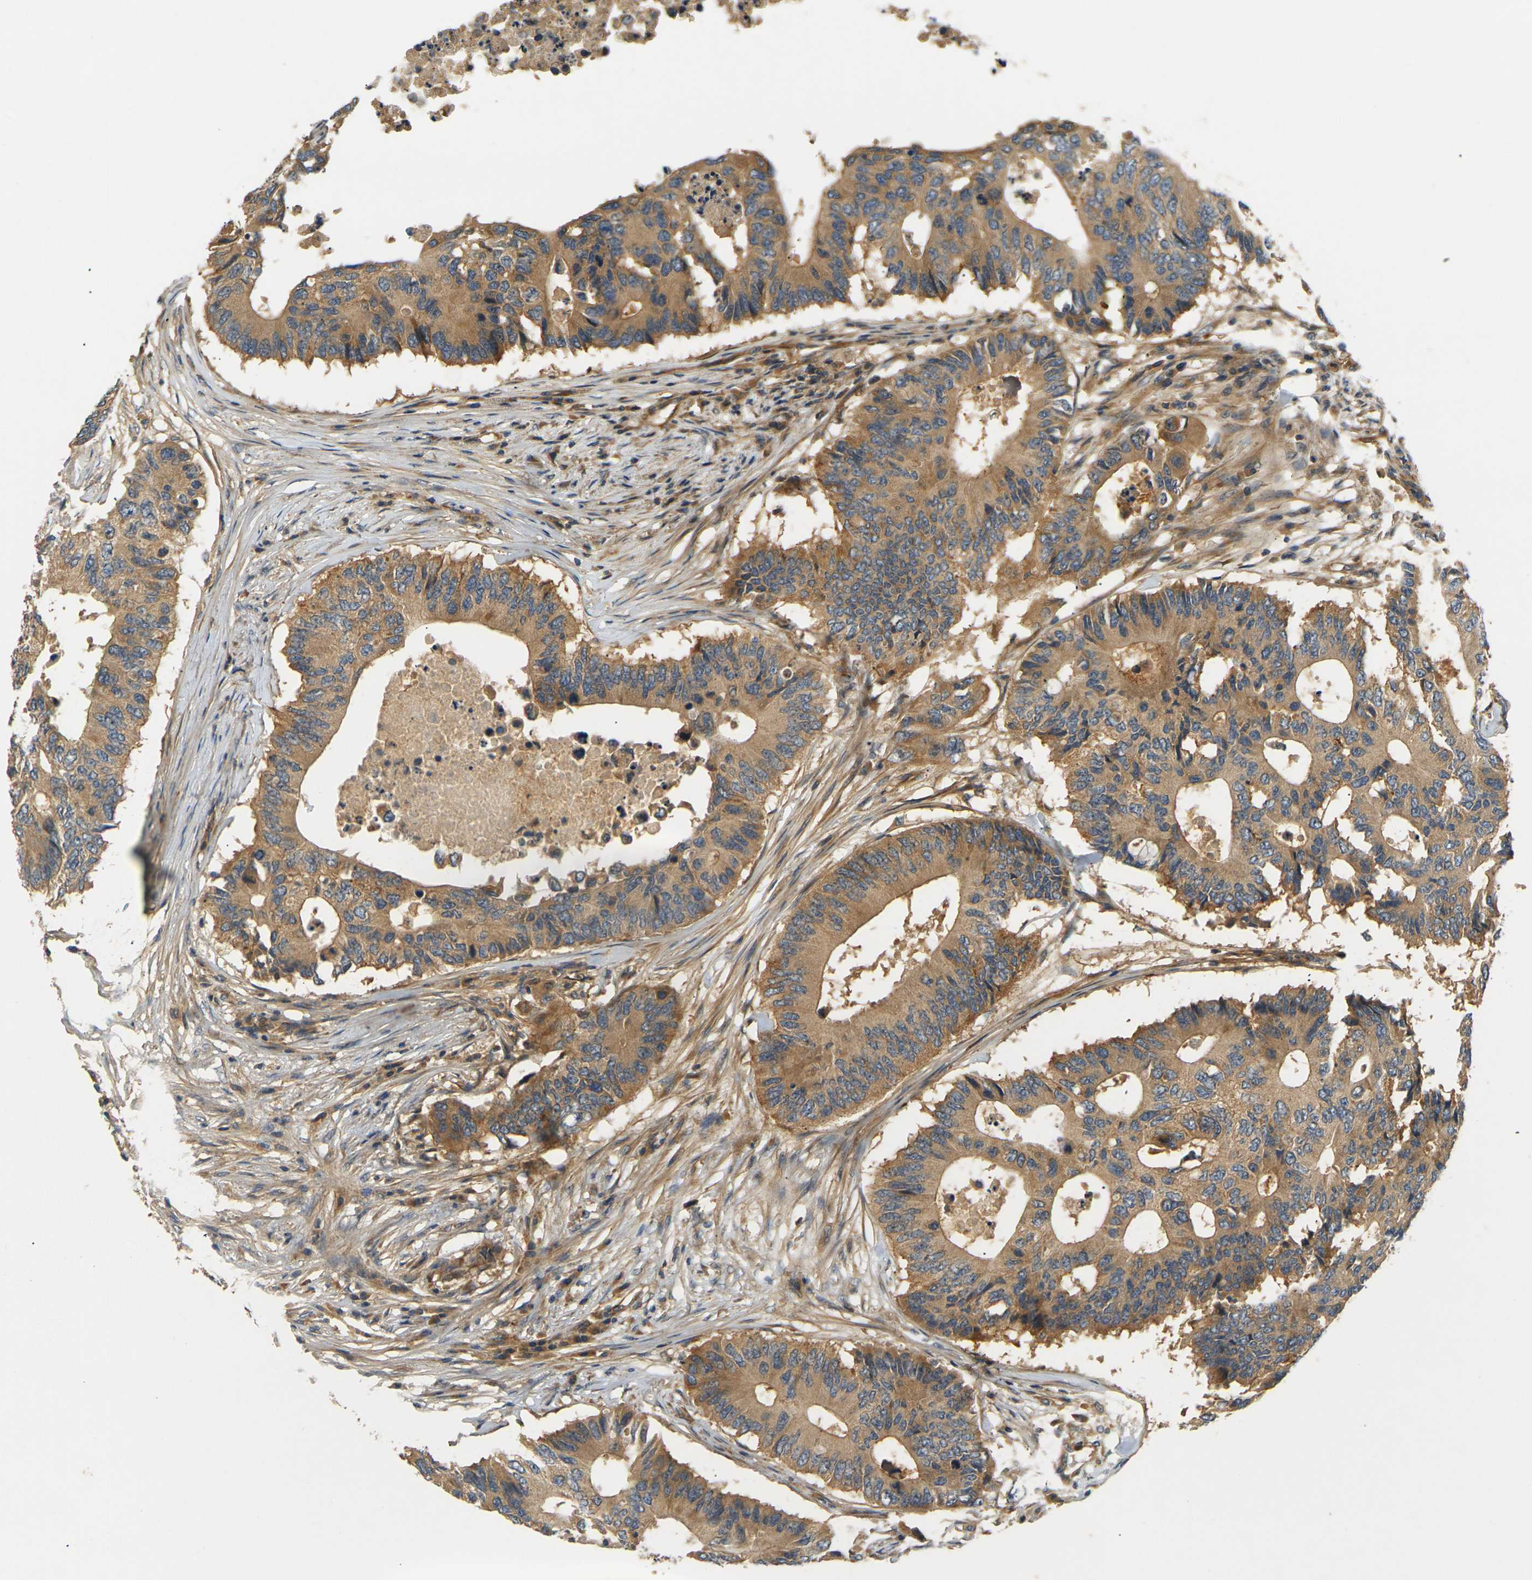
{"staining": {"intensity": "moderate", "quantity": ">75%", "location": "cytoplasmic/membranous"}, "tissue": "colorectal cancer", "cell_type": "Tumor cells", "image_type": "cancer", "snomed": [{"axis": "morphology", "description": "Adenocarcinoma, NOS"}, {"axis": "topography", "description": "Colon"}], "caption": "A brown stain highlights moderate cytoplasmic/membranous positivity of a protein in colorectal adenocarcinoma tumor cells.", "gene": "LRCH3", "patient": {"sex": "male", "age": 71}}